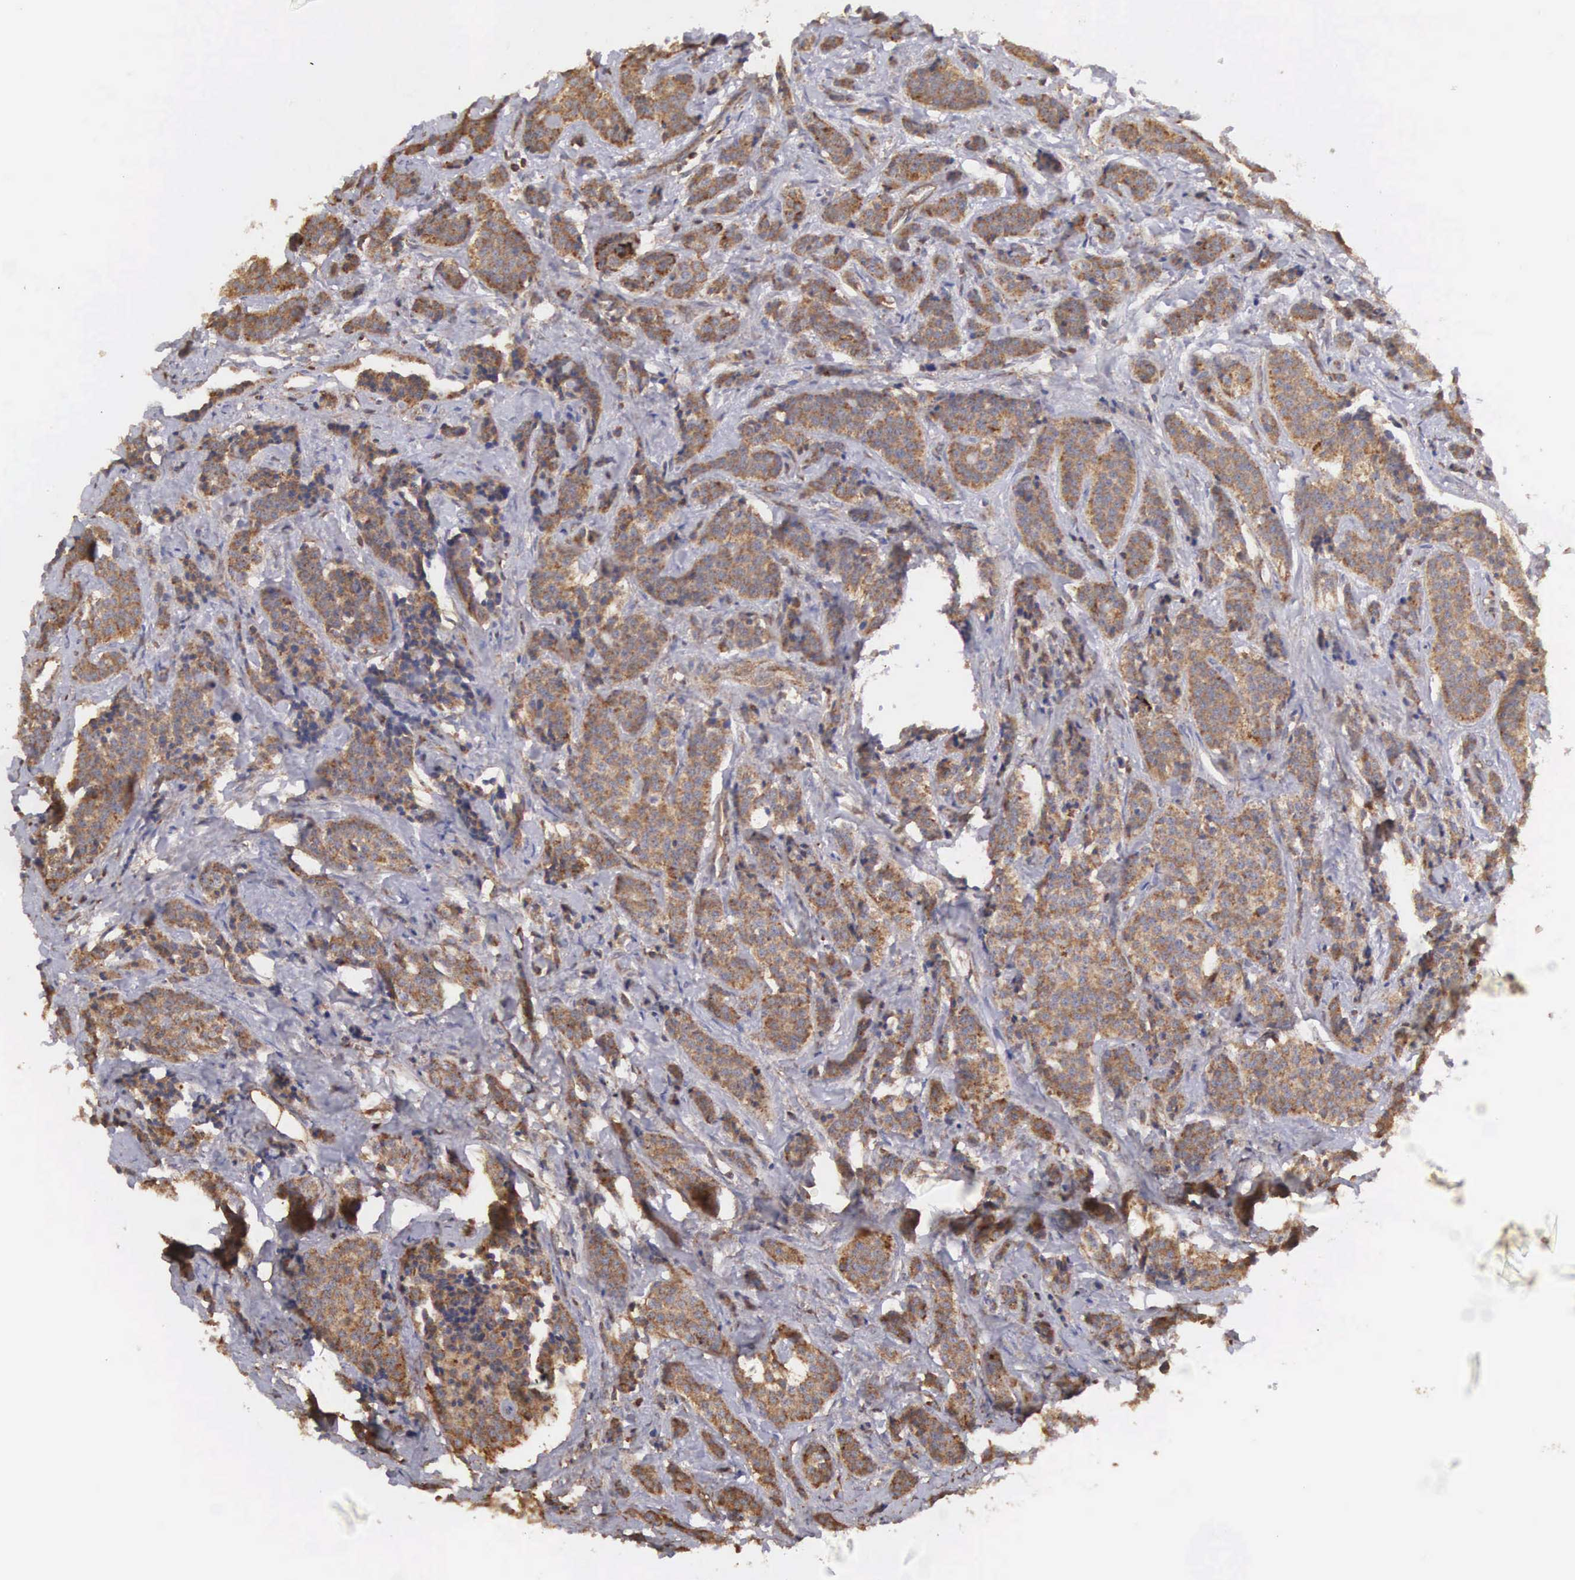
{"staining": {"intensity": "moderate", "quantity": ">75%", "location": "cytoplasmic/membranous"}, "tissue": "carcinoid", "cell_type": "Tumor cells", "image_type": "cancer", "snomed": [{"axis": "morphology", "description": "Carcinoid, malignant, NOS"}, {"axis": "topography", "description": "Small intestine"}], "caption": "Carcinoid (malignant) was stained to show a protein in brown. There is medium levels of moderate cytoplasmic/membranous positivity in about >75% of tumor cells.", "gene": "DHRS1", "patient": {"sex": "male", "age": 63}}